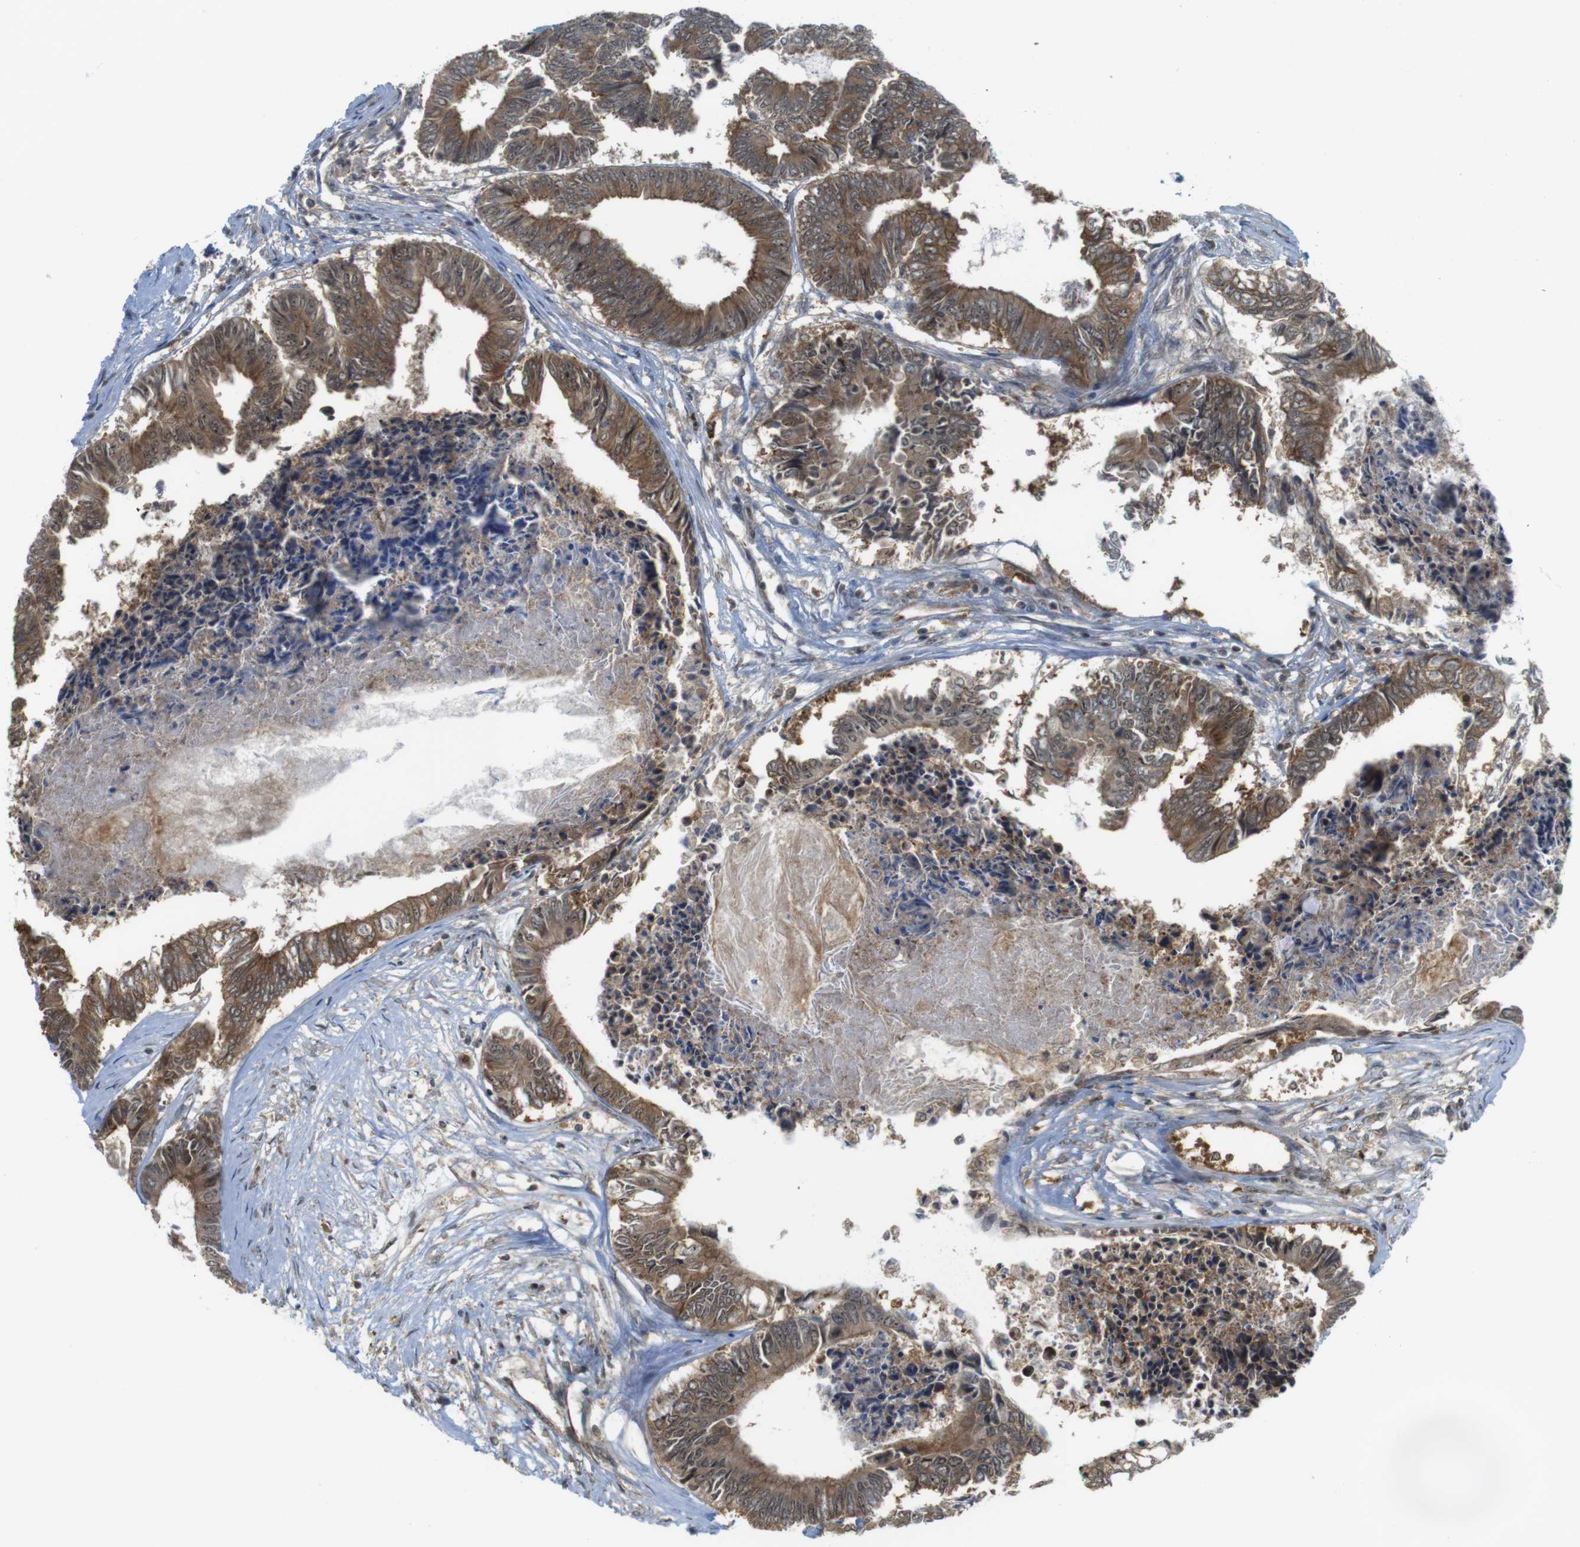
{"staining": {"intensity": "moderate", "quantity": ">75%", "location": "cytoplasmic/membranous"}, "tissue": "colorectal cancer", "cell_type": "Tumor cells", "image_type": "cancer", "snomed": [{"axis": "morphology", "description": "Adenocarcinoma, NOS"}, {"axis": "topography", "description": "Rectum"}], "caption": "Immunohistochemical staining of colorectal adenocarcinoma exhibits moderate cytoplasmic/membranous protein positivity in approximately >75% of tumor cells. (brown staining indicates protein expression, while blue staining denotes nuclei).", "gene": "CC2D1A", "patient": {"sex": "male", "age": 63}}